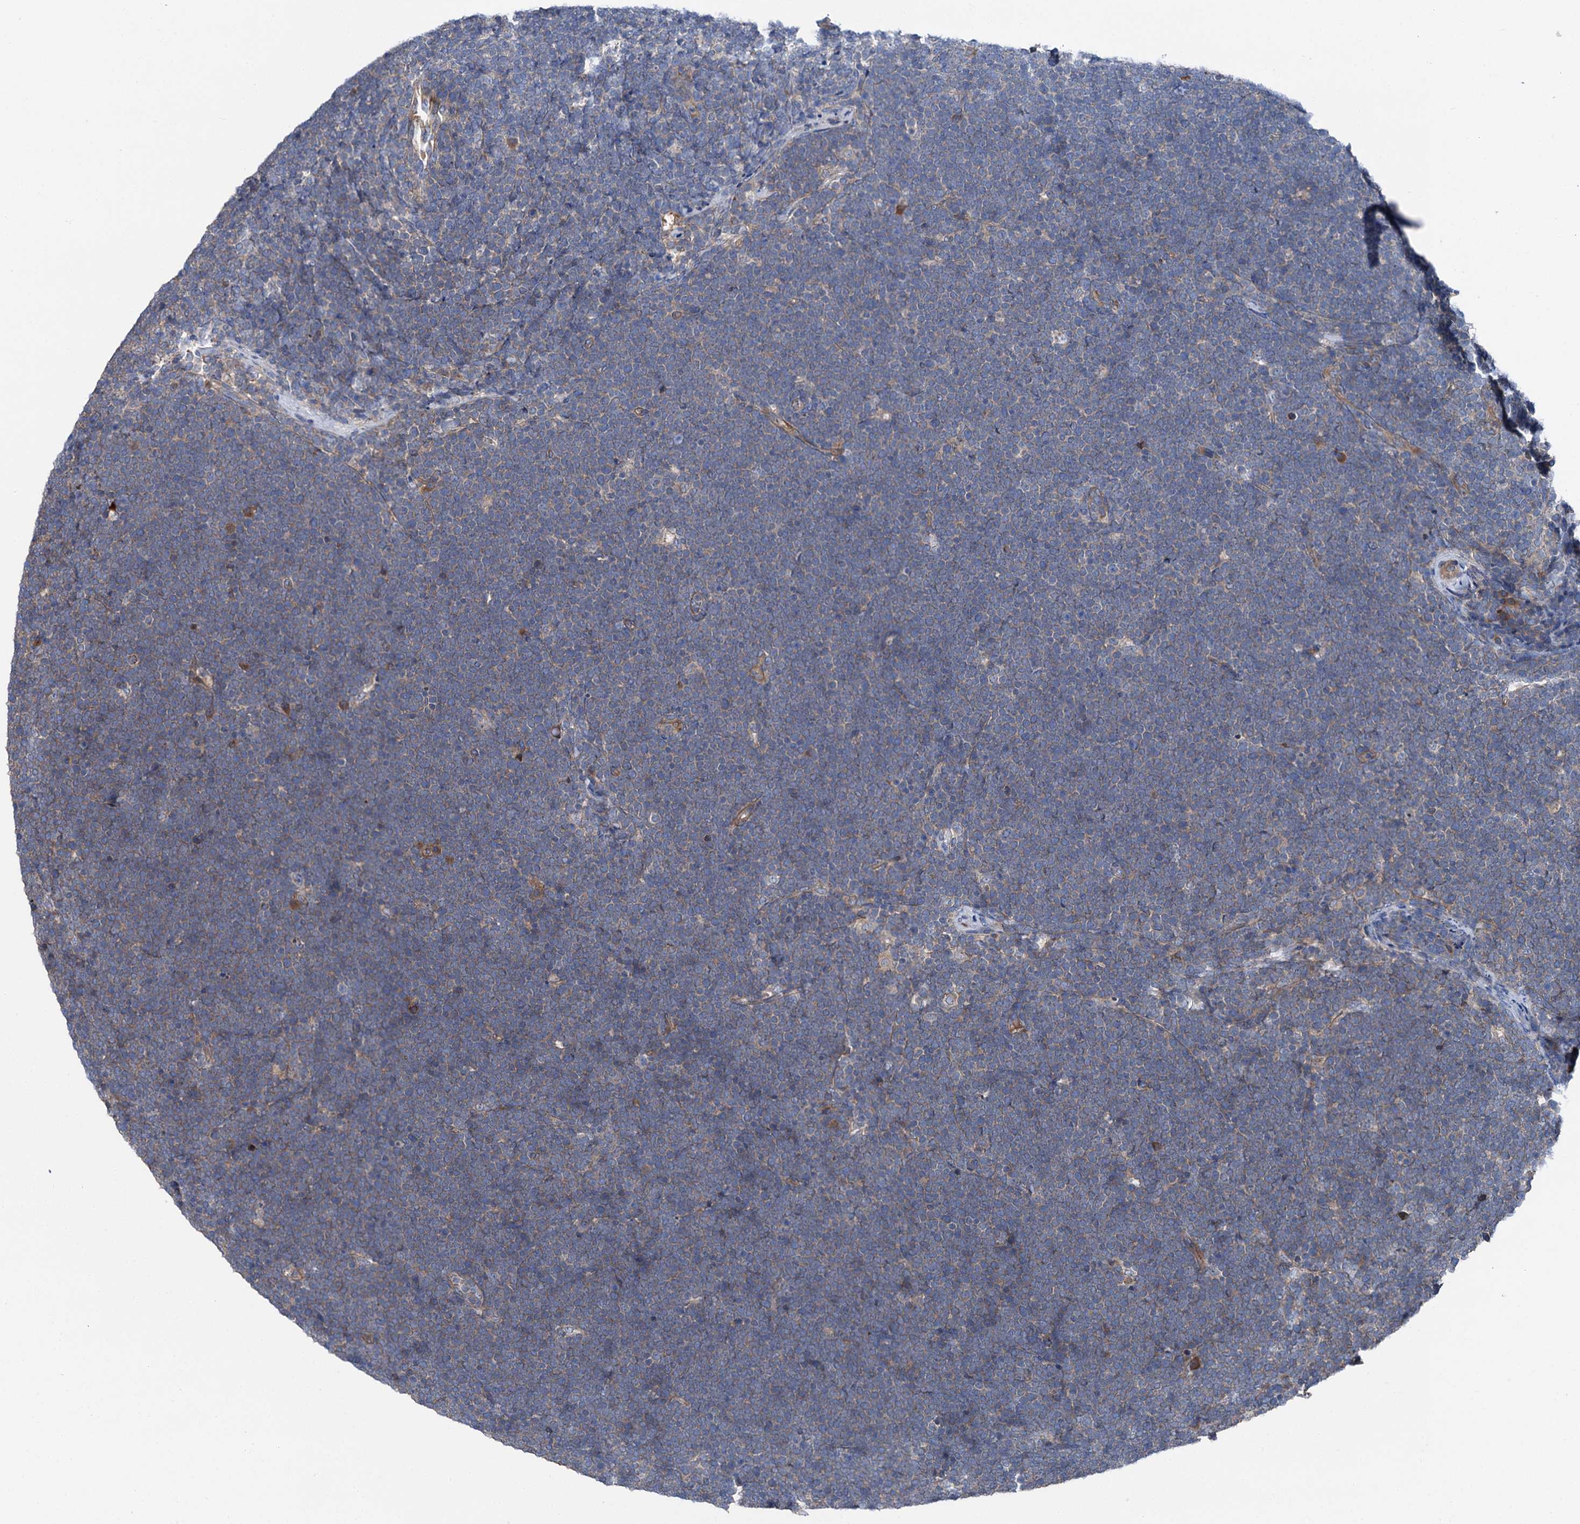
{"staining": {"intensity": "negative", "quantity": "none", "location": "none"}, "tissue": "lymphoma", "cell_type": "Tumor cells", "image_type": "cancer", "snomed": [{"axis": "morphology", "description": "Malignant lymphoma, non-Hodgkin's type, High grade"}, {"axis": "topography", "description": "Lymph node"}], "caption": "Protein analysis of high-grade malignant lymphoma, non-Hodgkin's type exhibits no significant expression in tumor cells. Nuclei are stained in blue.", "gene": "SLC22A25", "patient": {"sex": "male", "age": 13}}